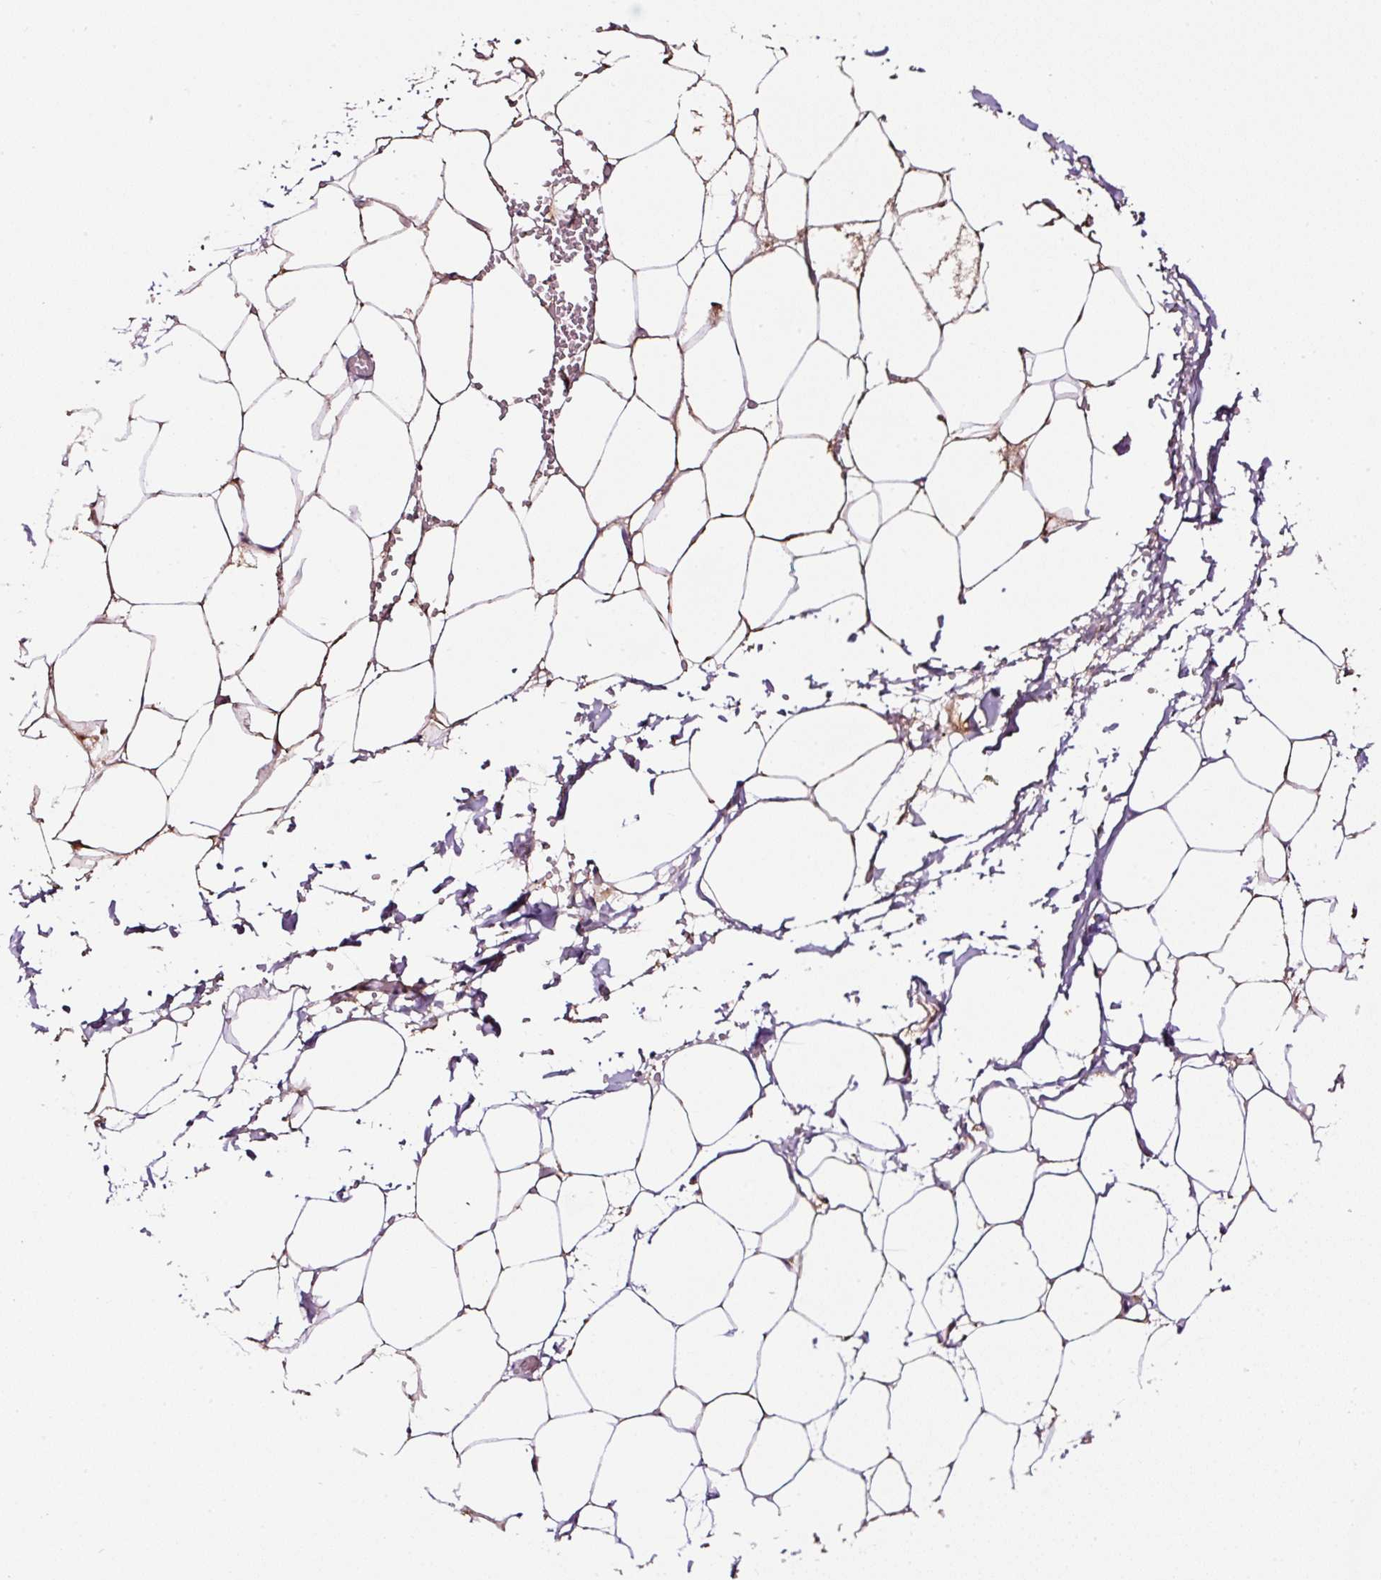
{"staining": {"intensity": "weak", "quantity": "25%-75%", "location": "cytoplasmic/membranous"}, "tissue": "adipose tissue", "cell_type": "Adipocytes", "image_type": "normal", "snomed": [{"axis": "morphology", "description": "Normal tissue, NOS"}, {"axis": "topography", "description": "Adipose tissue"}, {"axis": "topography", "description": "Vascular tissue"}, {"axis": "topography", "description": "Rectum"}, {"axis": "topography", "description": "Peripheral nerve tissue"}], "caption": "Immunohistochemistry image of unremarkable adipose tissue: human adipose tissue stained using immunohistochemistry (IHC) reveals low levels of weak protein expression localized specifically in the cytoplasmic/membranous of adipocytes, appearing as a cytoplasmic/membranous brown color.", "gene": "LRRC24", "patient": {"sex": "female", "age": 69}}